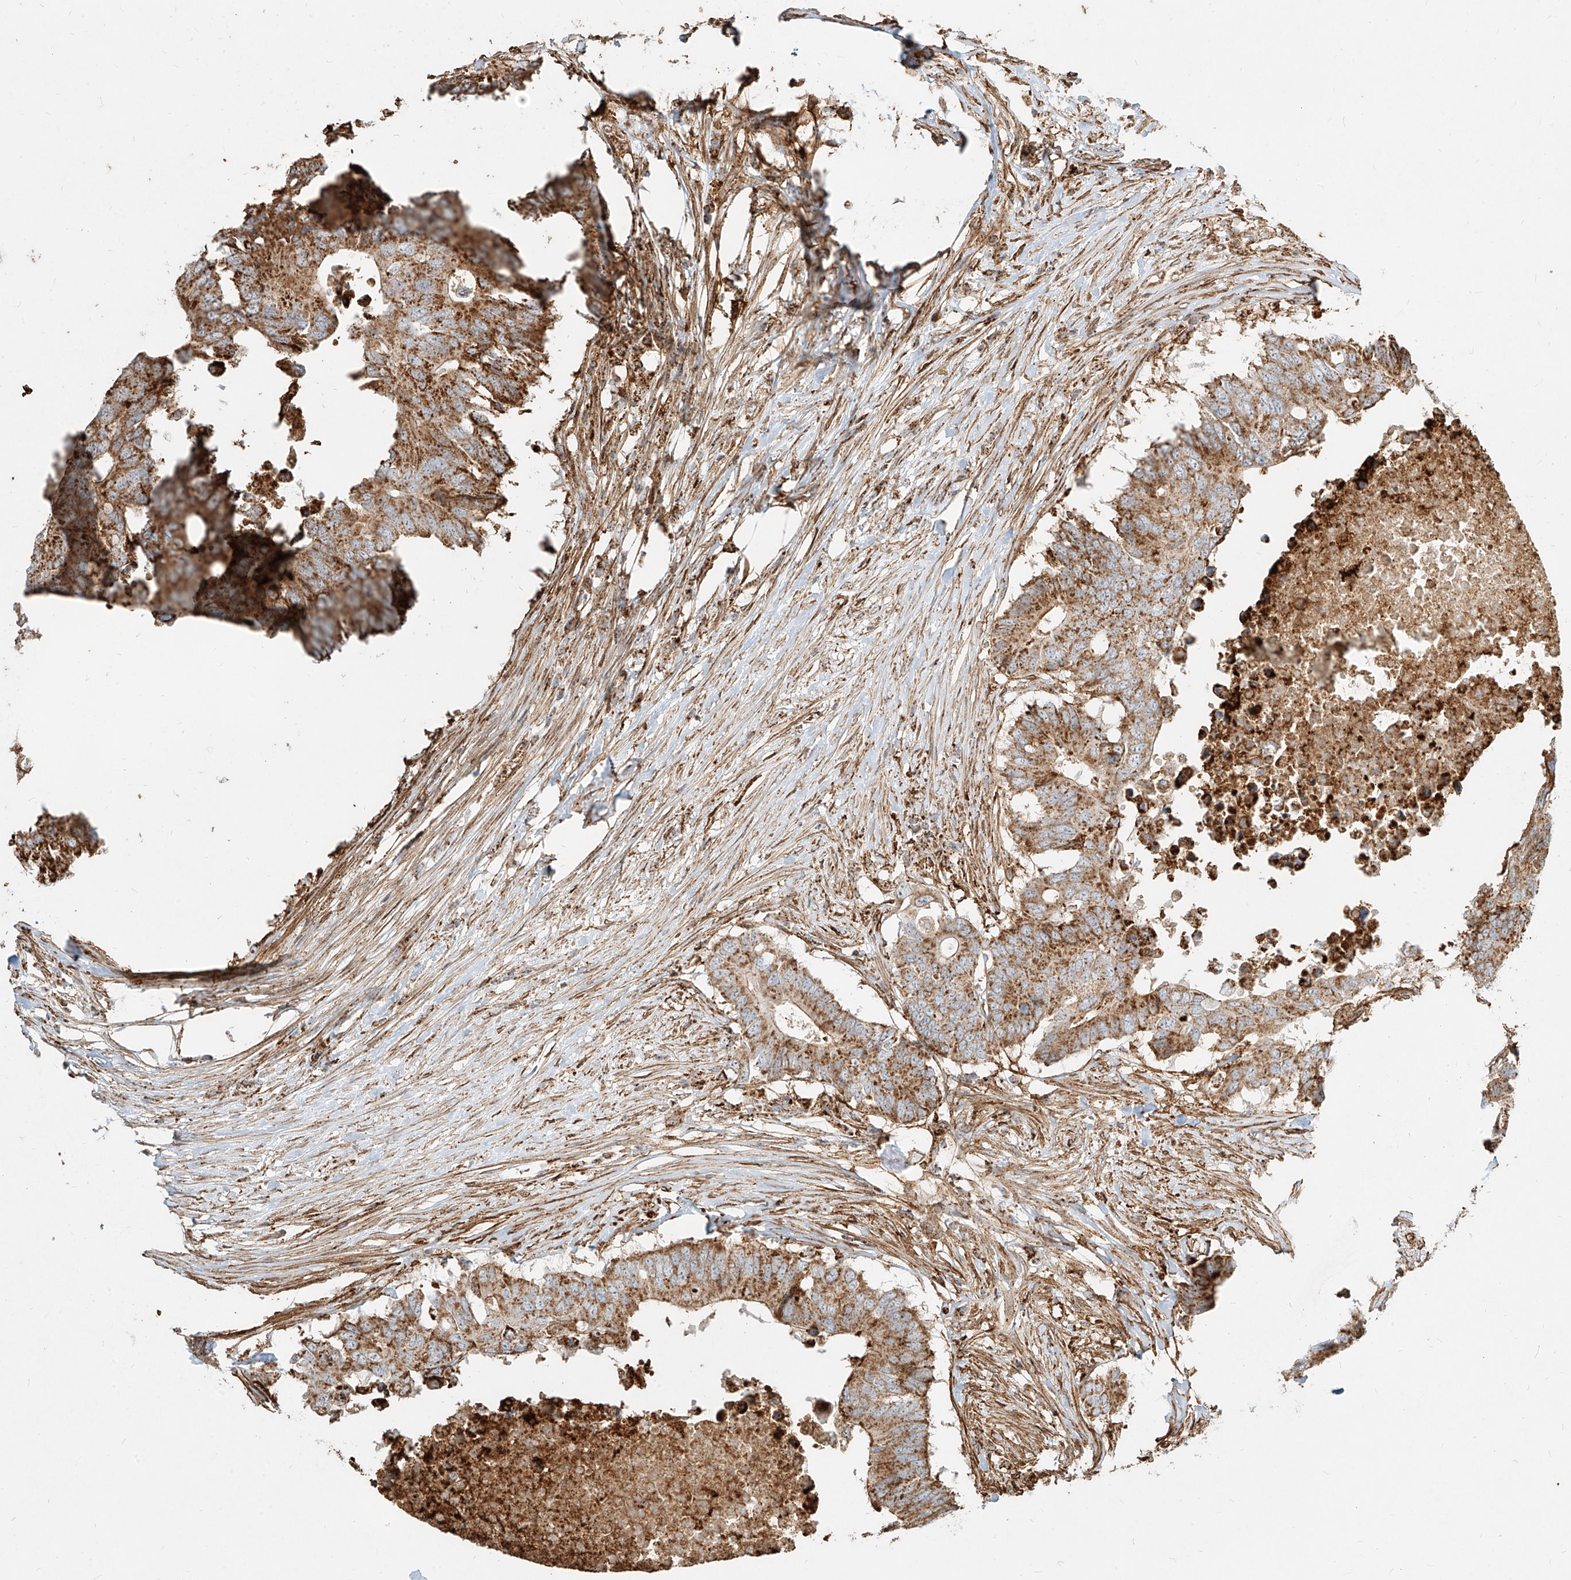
{"staining": {"intensity": "moderate", "quantity": ">75%", "location": "cytoplasmic/membranous"}, "tissue": "colorectal cancer", "cell_type": "Tumor cells", "image_type": "cancer", "snomed": [{"axis": "morphology", "description": "Adenocarcinoma, NOS"}, {"axis": "topography", "description": "Colon"}], "caption": "Colorectal cancer stained for a protein (brown) displays moderate cytoplasmic/membranous positive expression in about >75% of tumor cells.", "gene": "MTX2", "patient": {"sex": "male", "age": 71}}